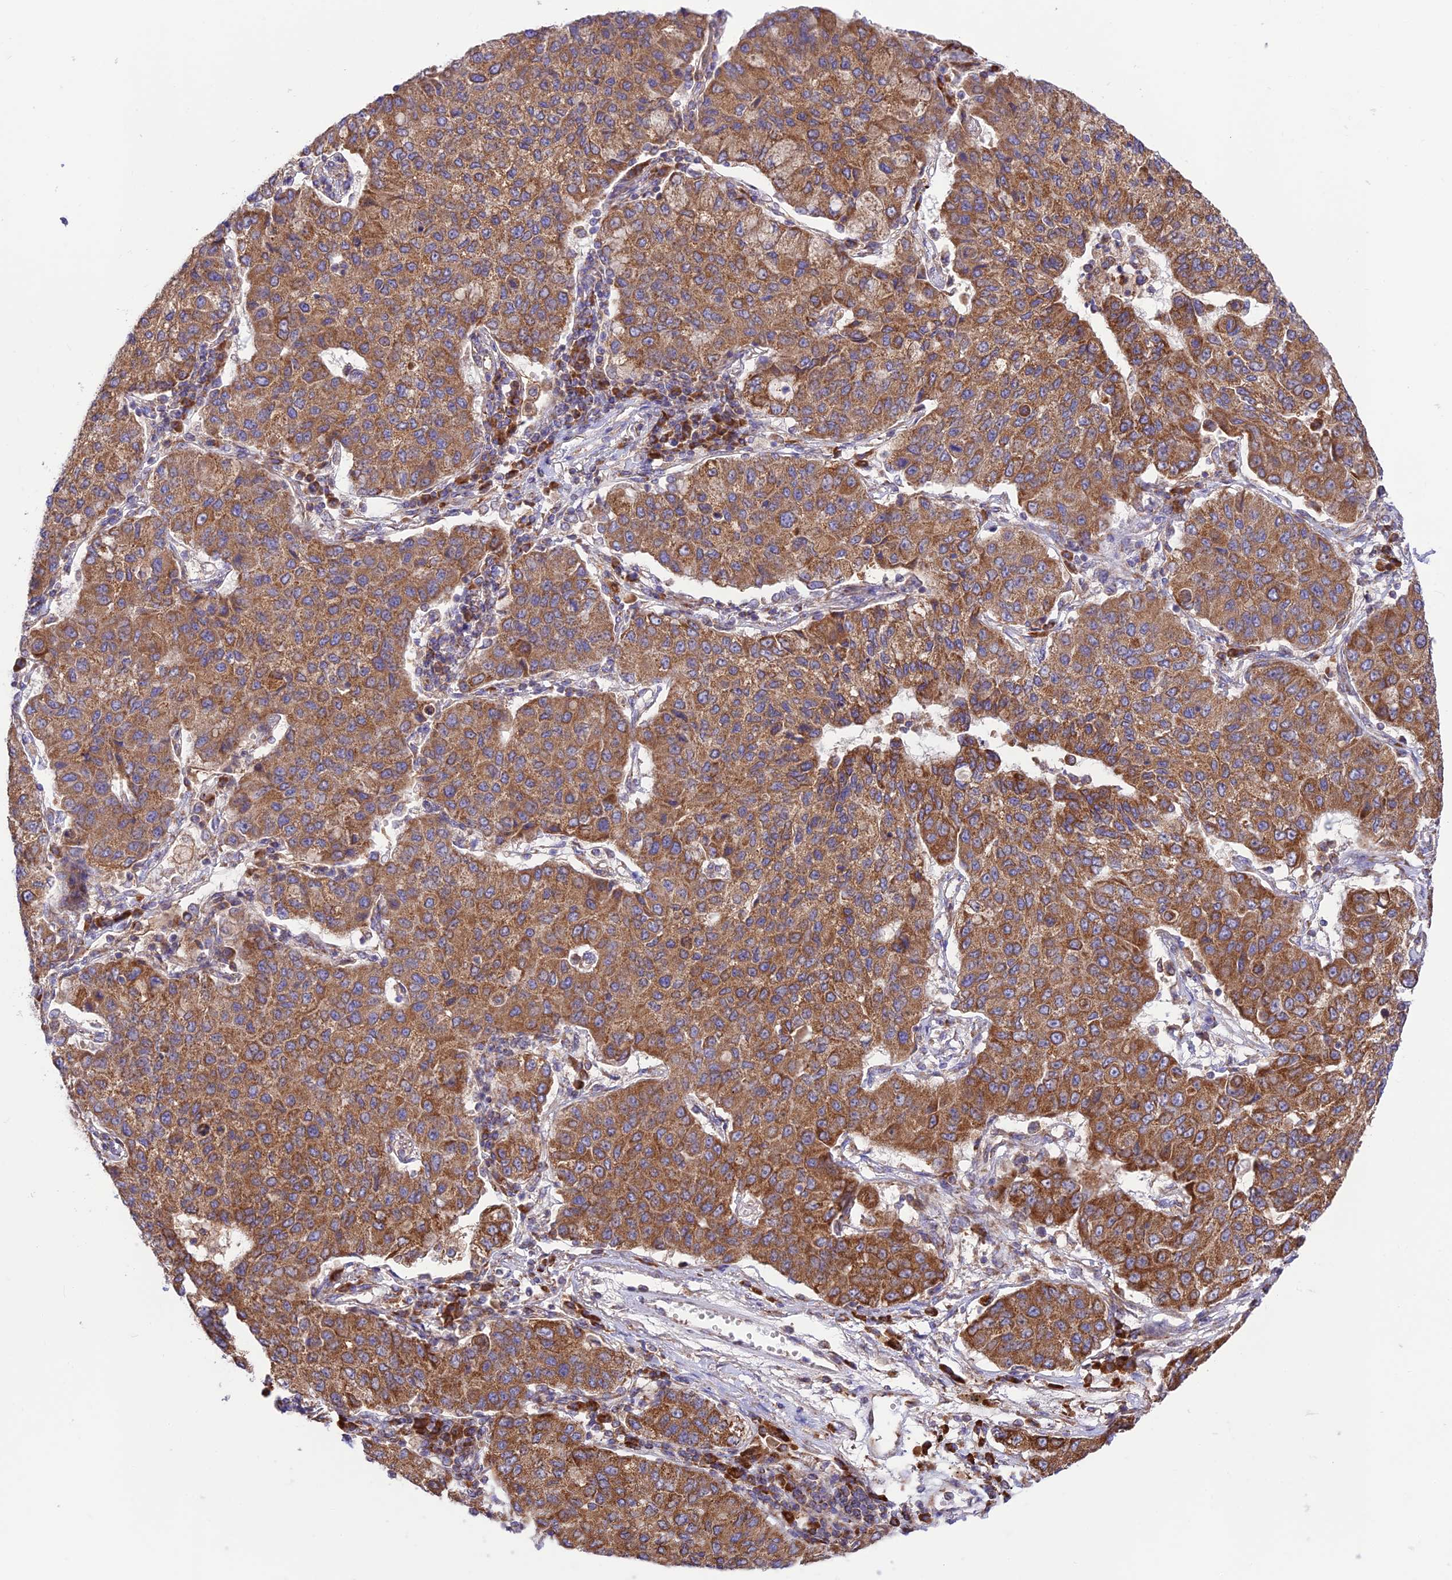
{"staining": {"intensity": "strong", "quantity": ">75%", "location": "cytoplasmic/membranous"}, "tissue": "lung cancer", "cell_type": "Tumor cells", "image_type": "cancer", "snomed": [{"axis": "morphology", "description": "Squamous cell carcinoma, NOS"}, {"axis": "topography", "description": "Lung"}], "caption": "Tumor cells reveal strong cytoplasmic/membranous staining in approximately >75% of cells in squamous cell carcinoma (lung). Immunohistochemistry (ihc) stains the protein of interest in brown and the nuclei are stained blue.", "gene": "UAP1L1", "patient": {"sex": "male", "age": 74}}